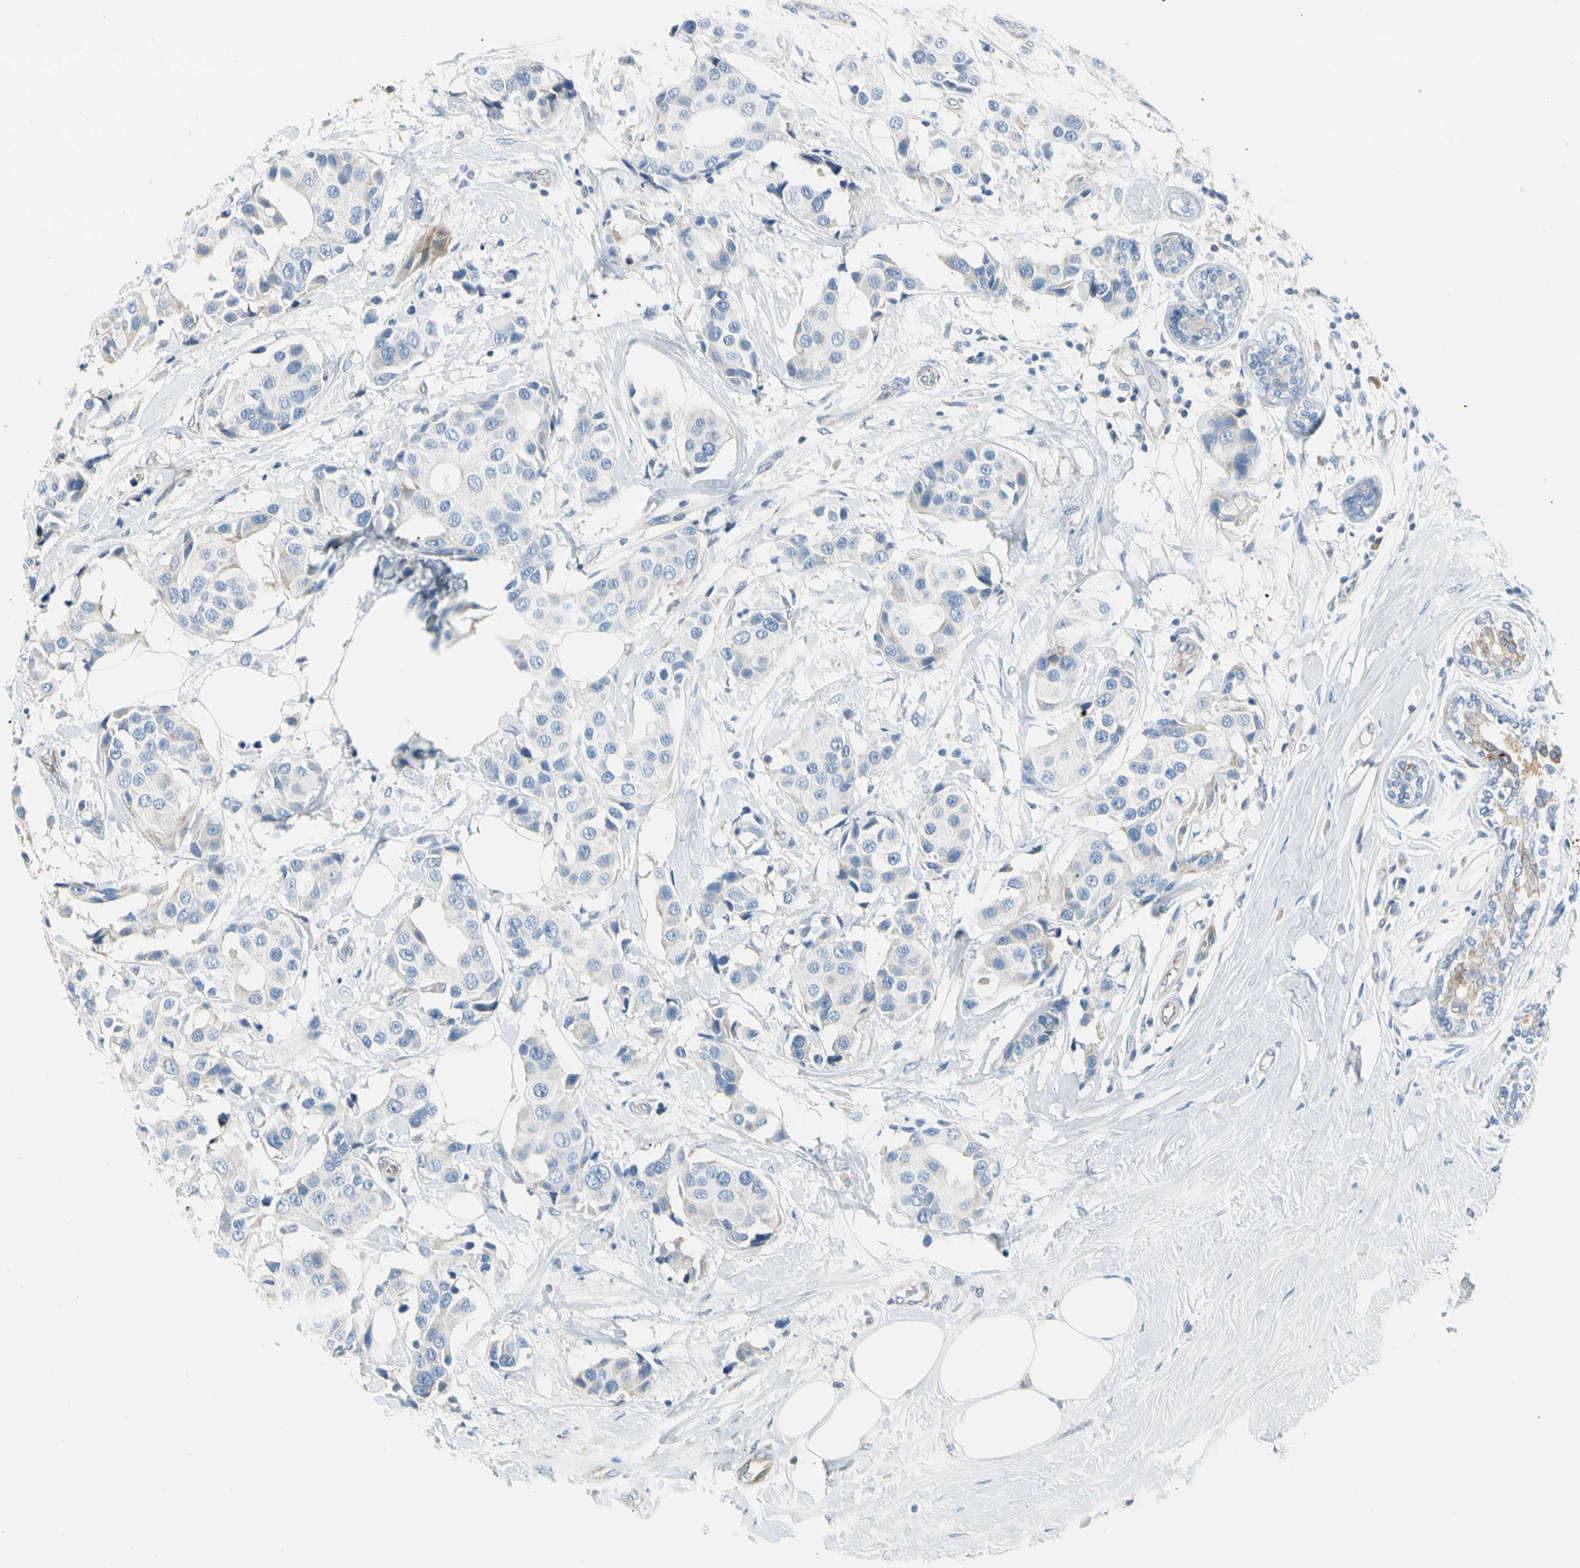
{"staining": {"intensity": "negative", "quantity": "none", "location": "none"}, "tissue": "breast cancer", "cell_type": "Tumor cells", "image_type": "cancer", "snomed": [{"axis": "morphology", "description": "Normal tissue, NOS"}, {"axis": "morphology", "description": "Duct carcinoma"}, {"axis": "topography", "description": "Breast"}], "caption": "DAB (3,3'-diaminobenzidine) immunohistochemical staining of breast intraductal carcinoma displays no significant expression in tumor cells. (DAB IHC with hematoxylin counter stain).", "gene": "TNFSF11", "patient": {"sex": "female", "age": 39}}